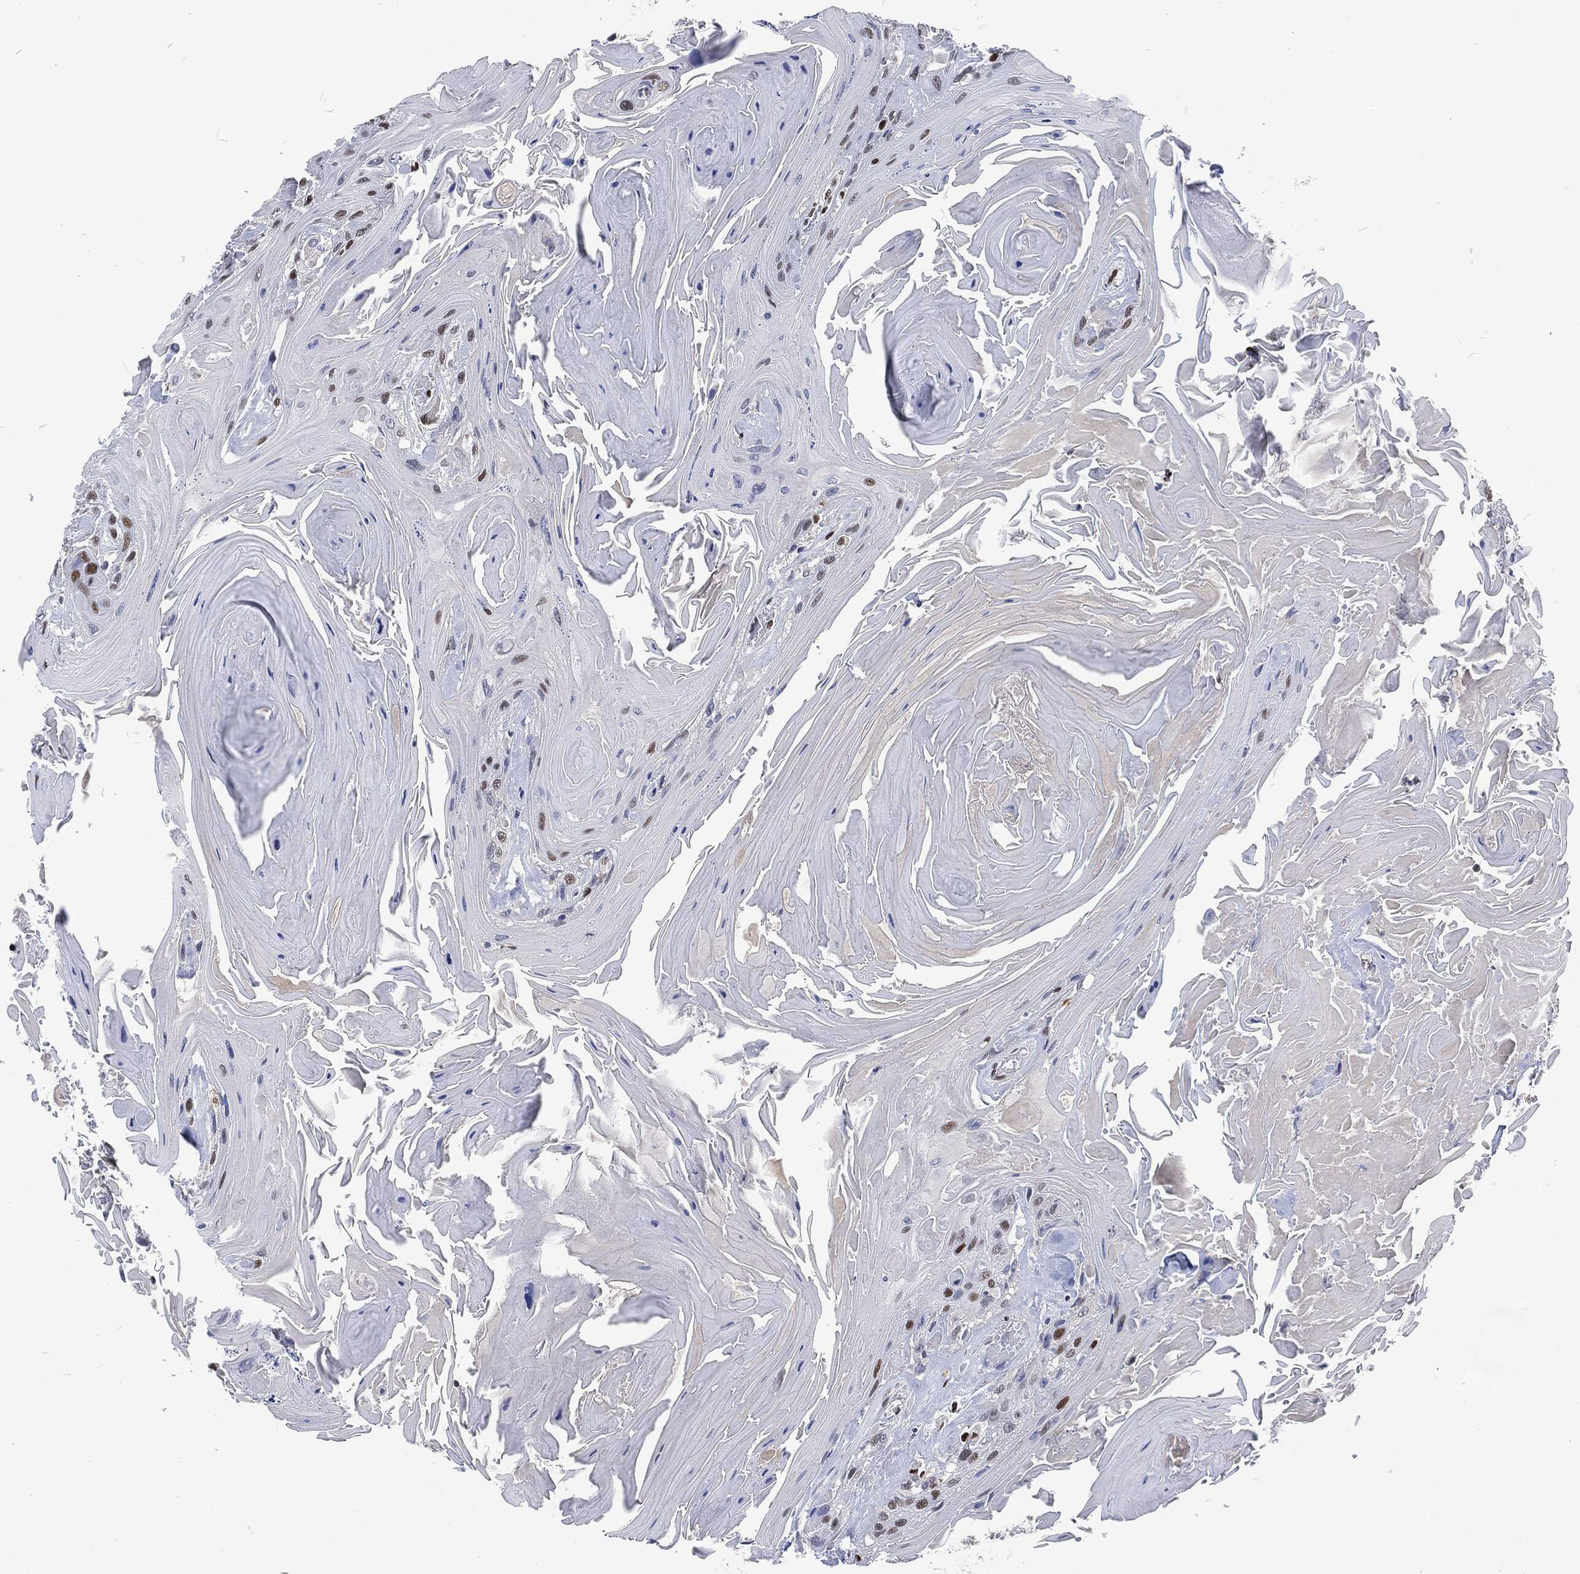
{"staining": {"intensity": "moderate", "quantity": "25%-75%", "location": "nuclear"}, "tissue": "head and neck cancer", "cell_type": "Tumor cells", "image_type": "cancer", "snomed": [{"axis": "morphology", "description": "Squamous cell carcinoma, NOS"}, {"axis": "topography", "description": "Head-Neck"}], "caption": "Immunohistochemistry (IHC) micrograph of neoplastic tissue: human squamous cell carcinoma (head and neck) stained using IHC reveals medium levels of moderate protein expression localized specifically in the nuclear of tumor cells, appearing as a nuclear brown color.", "gene": "DCPS", "patient": {"sex": "female", "age": 59}}